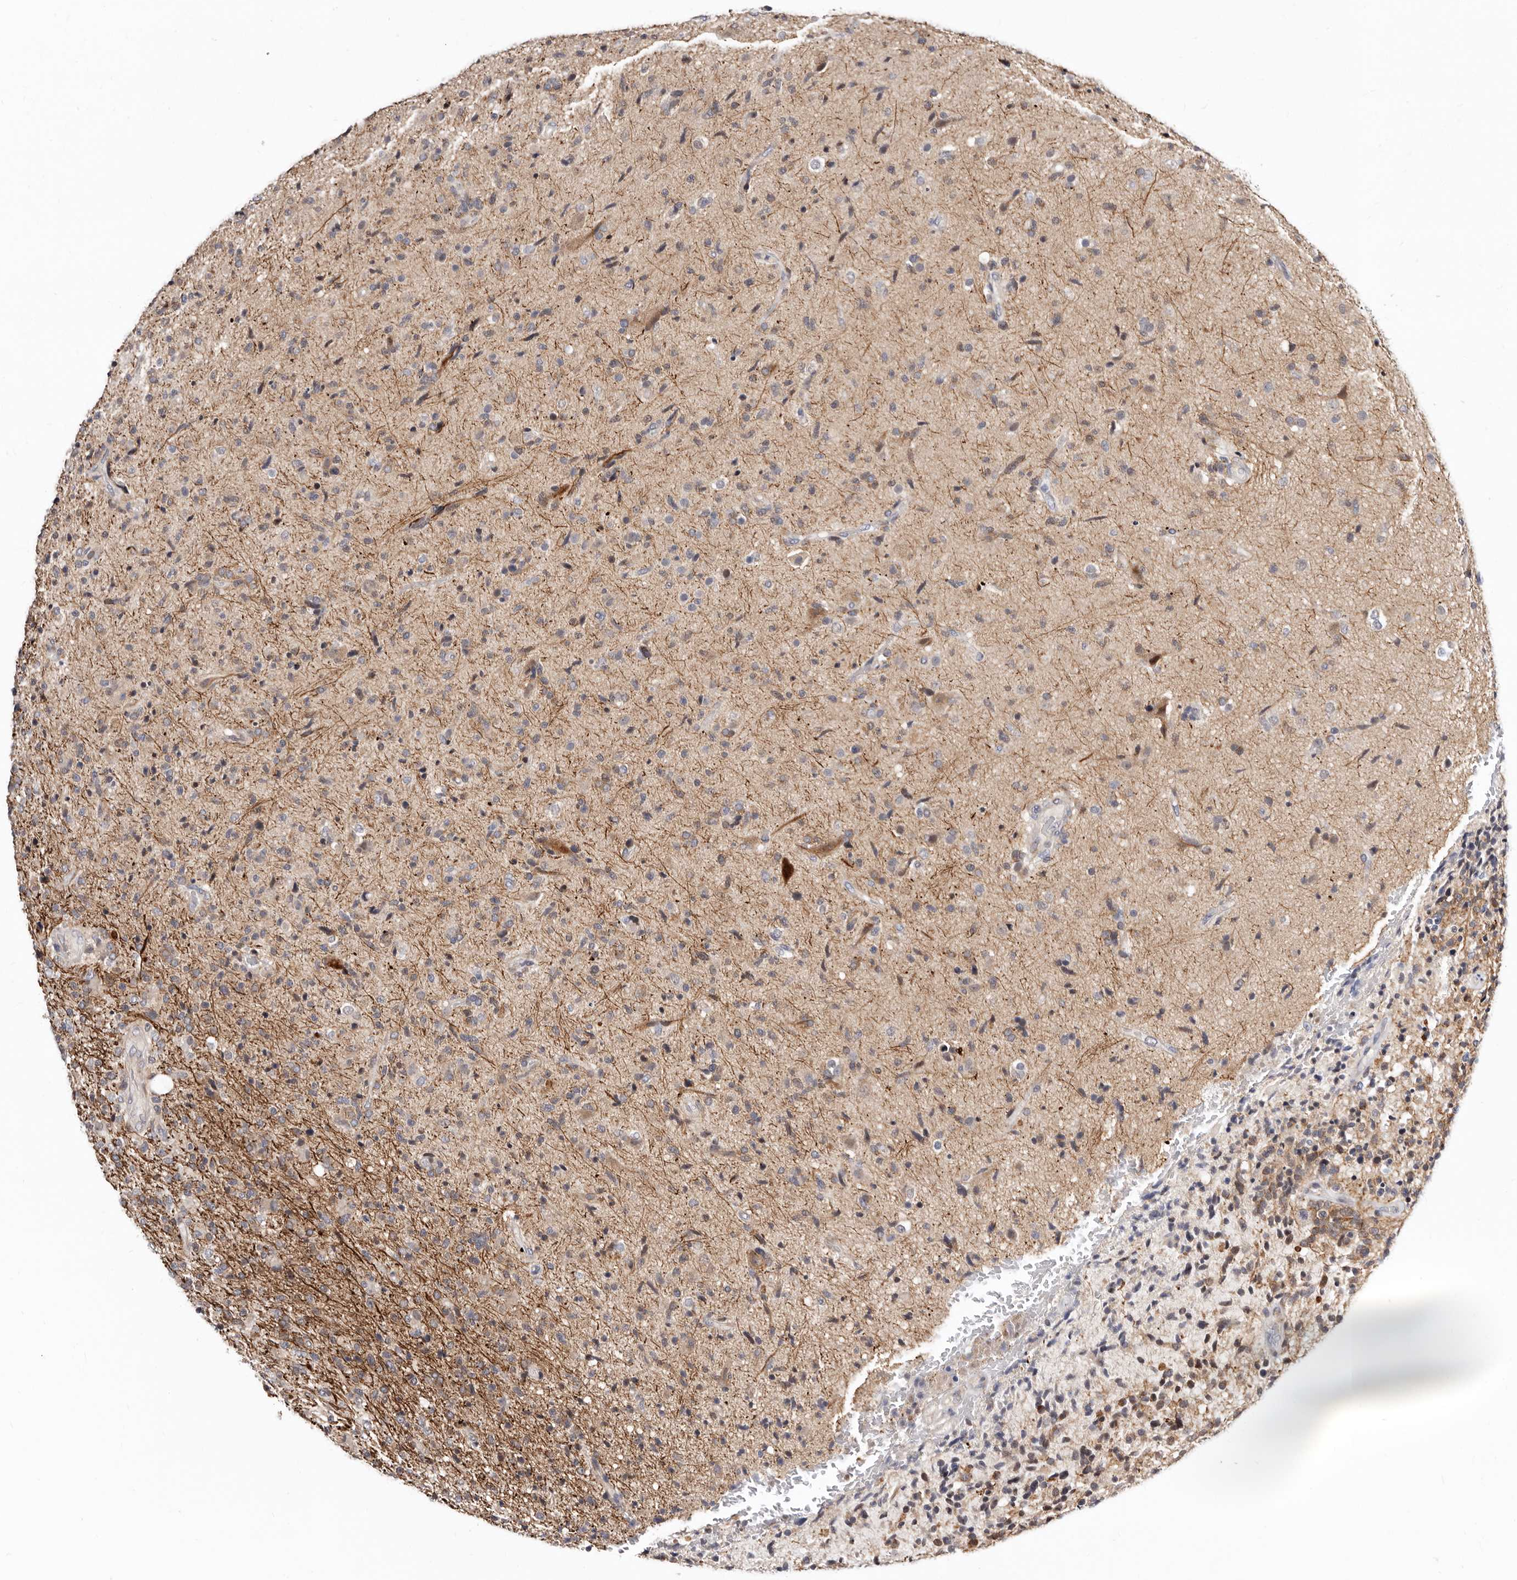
{"staining": {"intensity": "weak", "quantity": "<25%", "location": "cytoplasmic/membranous"}, "tissue": "glioma", "cell_type": "Tumor cells", "image_type": "cancer", "snomed": [{"axis": "morphology", "description": "Glioma, malignant, High grade"}, {"axis": "topography", "description": "Brain"}], "caption": "IHC histopathology image of human malignant high-grade glioma stained for a protein (brown), which reveals no positivity in tumor cells.", "gene": "KLHL4", "patient": {"sex": "male", "age": 72}}